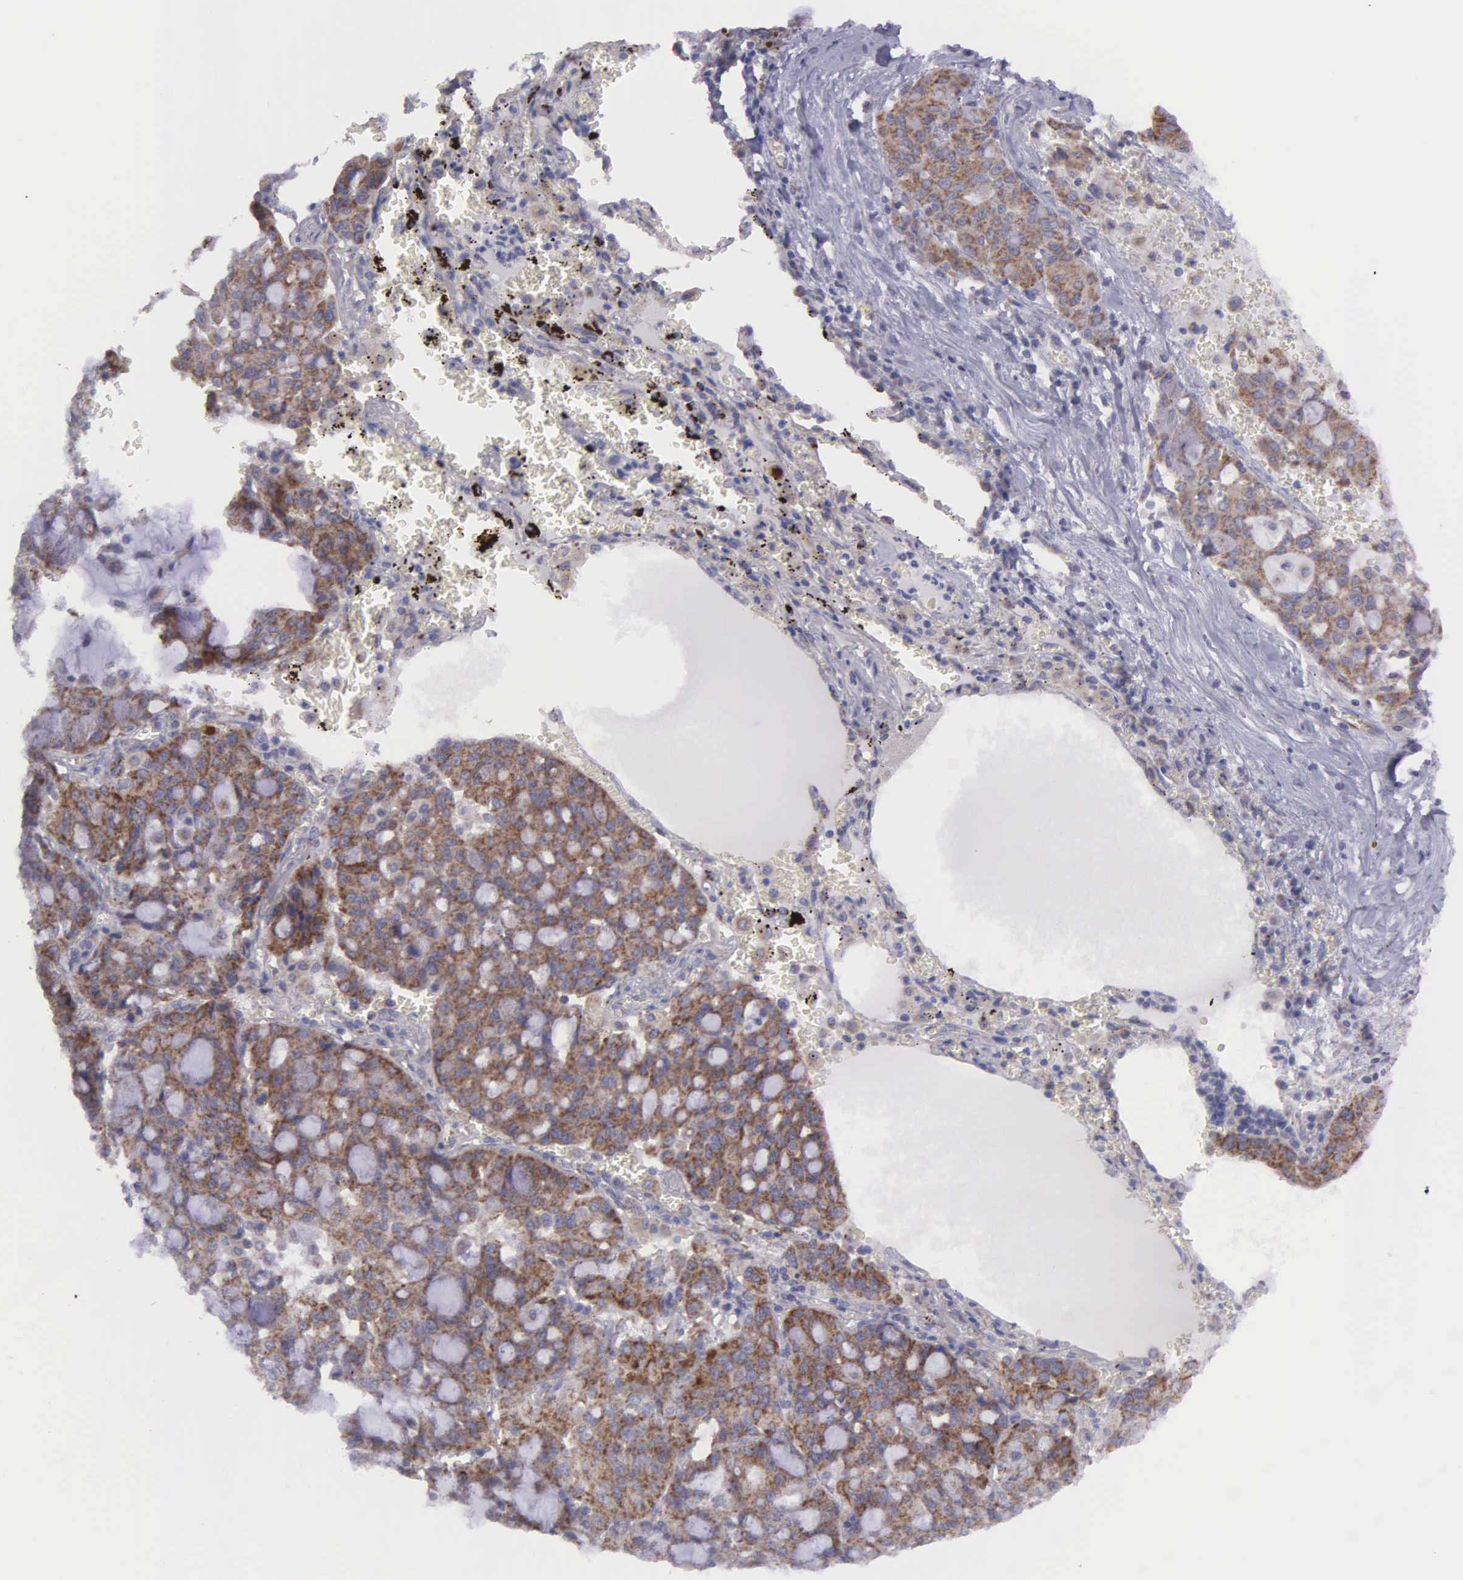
{"staining": {"intensity": "moderate", "quantity": ">75%", "location": "cytoplasmic/membranous"}, "tissue": "lung cancer", "cell_type": "Tumor cells", "image_type": "cancer", "snomed": [{"axis": "morphology", "description": "Adenocarcinoma, NOS"}, {"axis": "topography", "description": "Lung"}], "caption": "Immunohistochemical staining of human adenocarcinoma (lung) reveals medium levels of moderate cytoplasmic/membranous staining in about >75% of tumor cells.", "gene": "SYNJ2BP", "patient": {"sex": "female", "age": 44}}